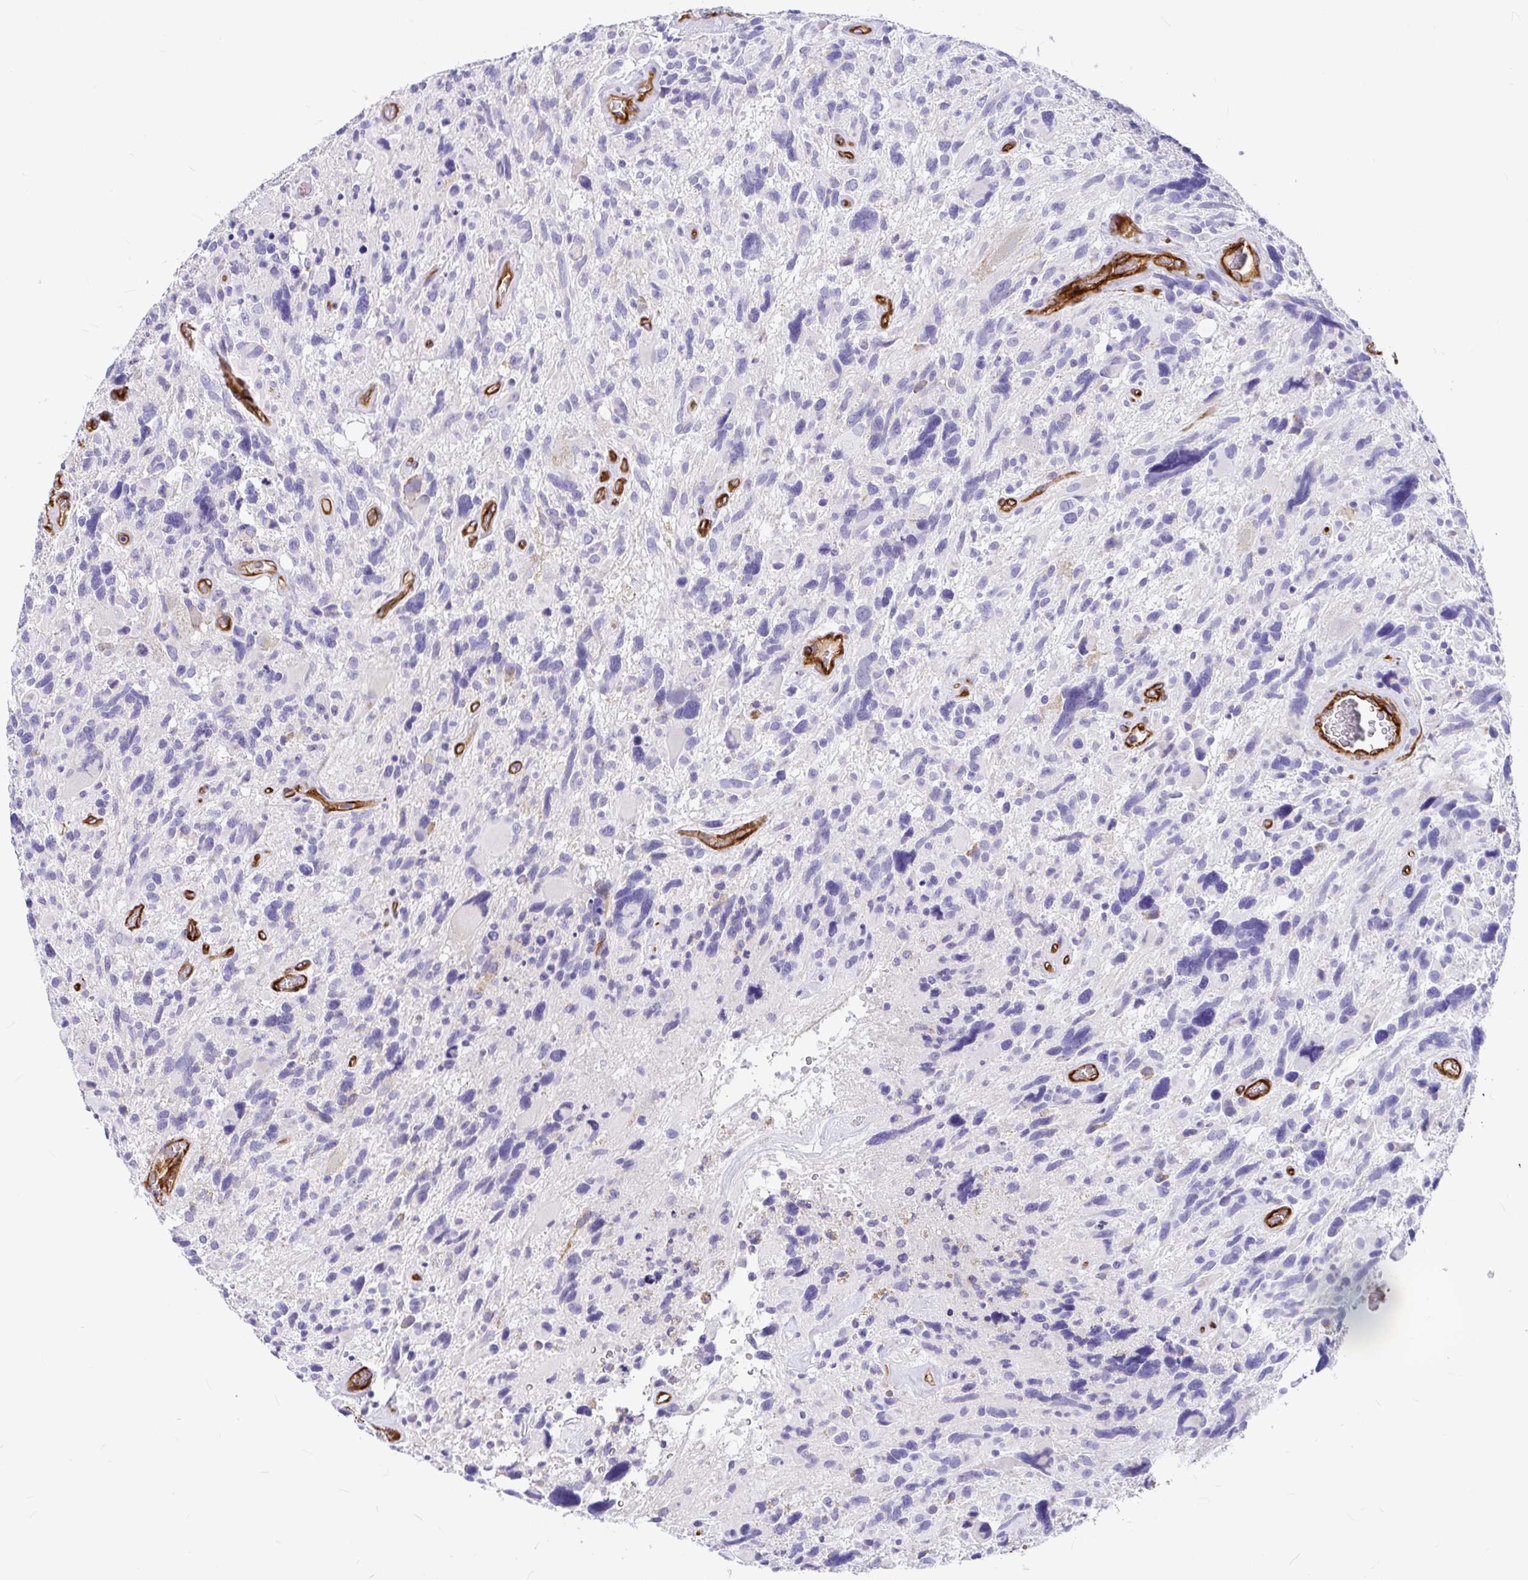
{"staining": {"intensity": "negative", "quantity": "none", "location": "none"}, "tissue": "glioma", "cell_type": "Tumor cells", "image_type": "cancer", "snomed": [{"axis": "morphology", "description": "Glioma, malignant, High grade"}, {"axis": "topography", "description": "Brain"}], "caption": "Immunohistochemical staining of human glioma demonstrates no significant positivity in tumor cells. (Stains: DAB (3,3'-diaminobenzidine) IHC with hematoxylin counter stain, Microscopy: brightfield microscopy at high magnification).", "gene": "MYO1B", "patient": {"sex": "male", "age": 49}}